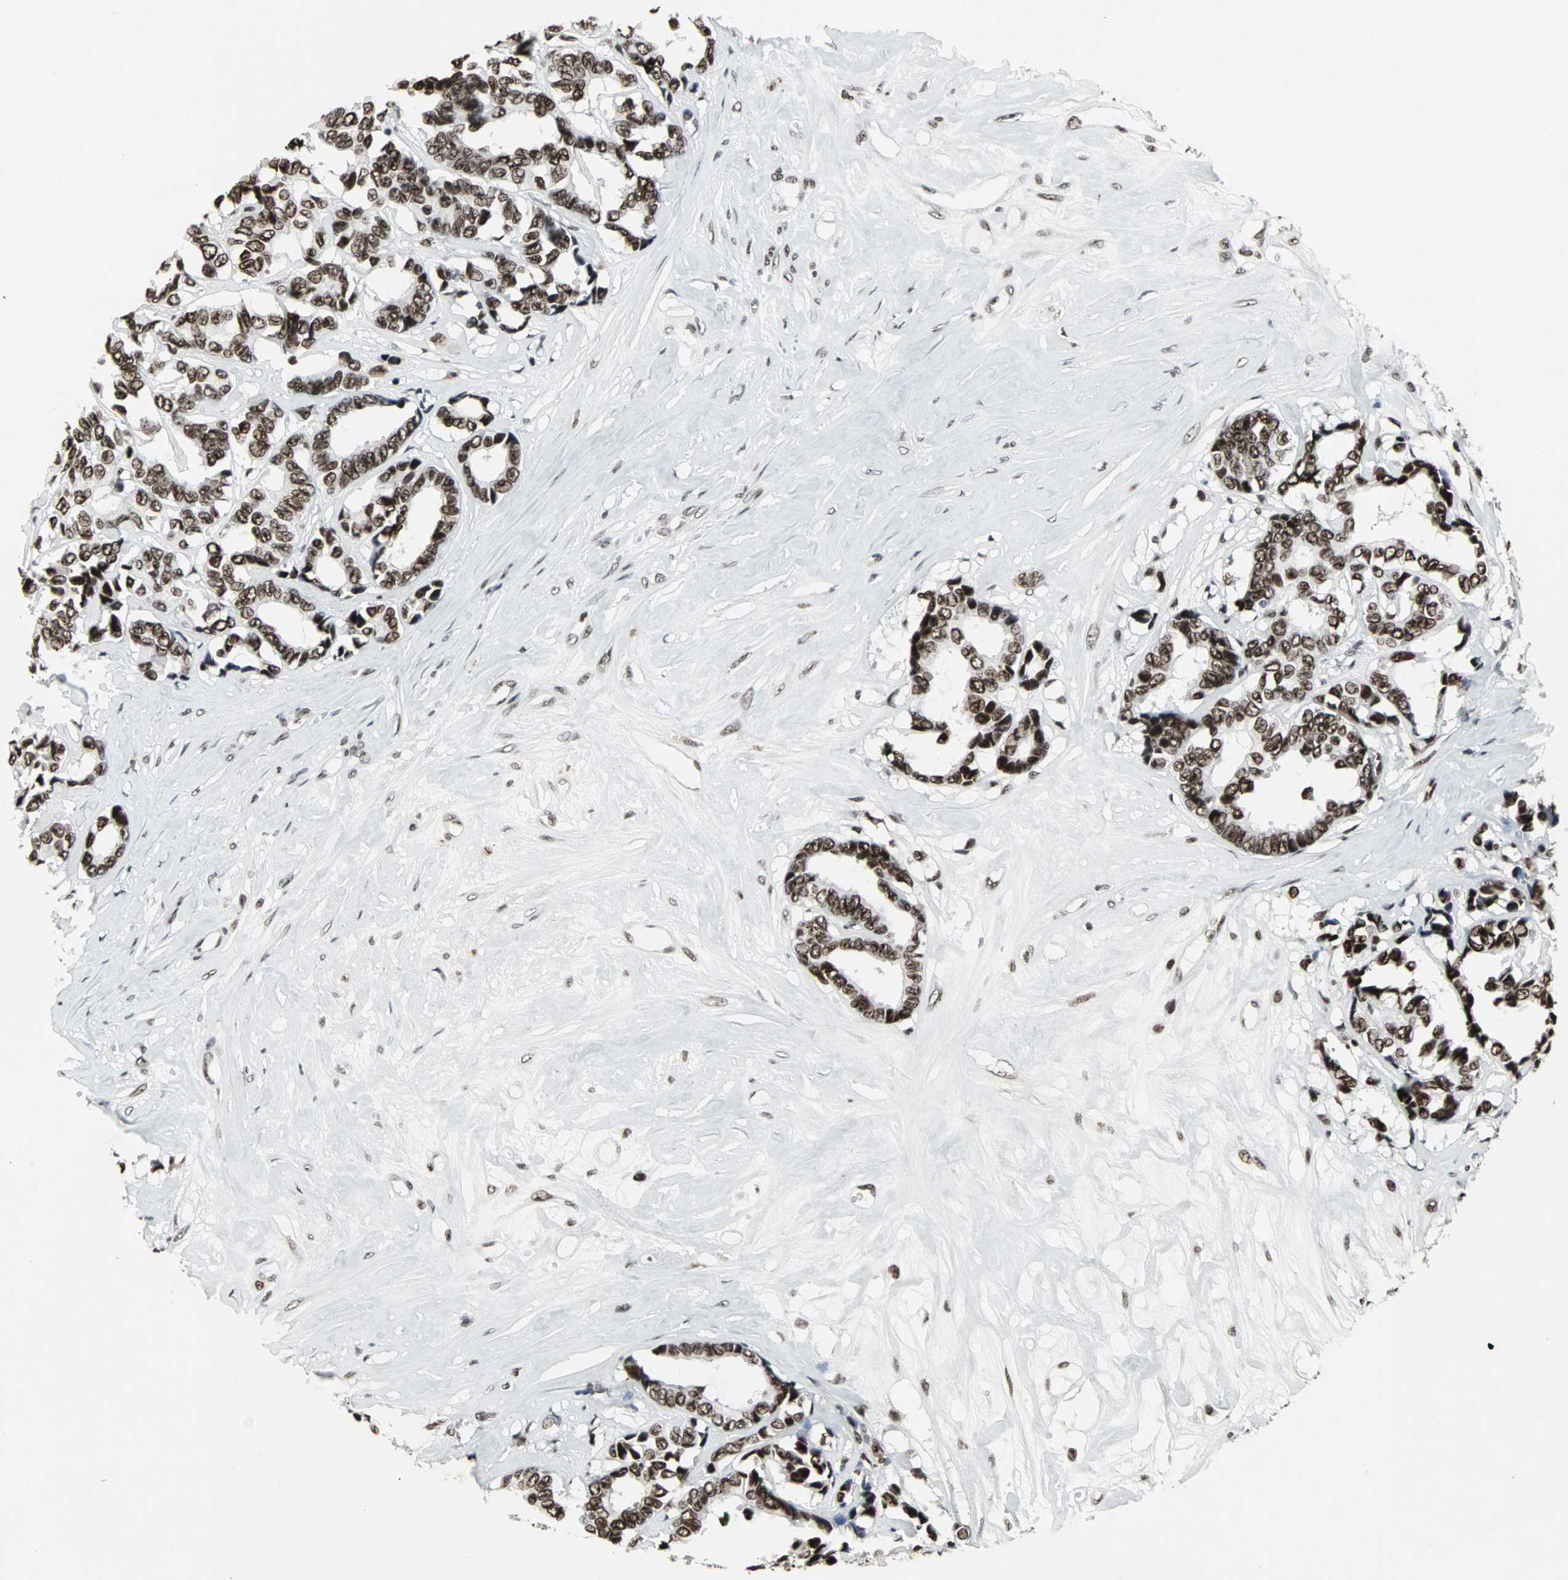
{"staining": {"intensity": "strong", "quantity": ">75%", "location": "nuclear"}, "tissue": "breast cancer", "cell_type": "Tumor cells", "image_type": "cancer", "snomed": [{"axis": "morphology", "description": "Duct carcinoma"}, {"axis": "topography", "description": "Breast"}], "caption": "A high-resolution photomicrograph shows immunohistochemistry staining of breast infiltrating ductal carcinoma, which demonstrates strong nuclear expression in approximately >75% of tumor cells.", "gene": "PNKP", "patient": {"sex": "female", "age": 87}}